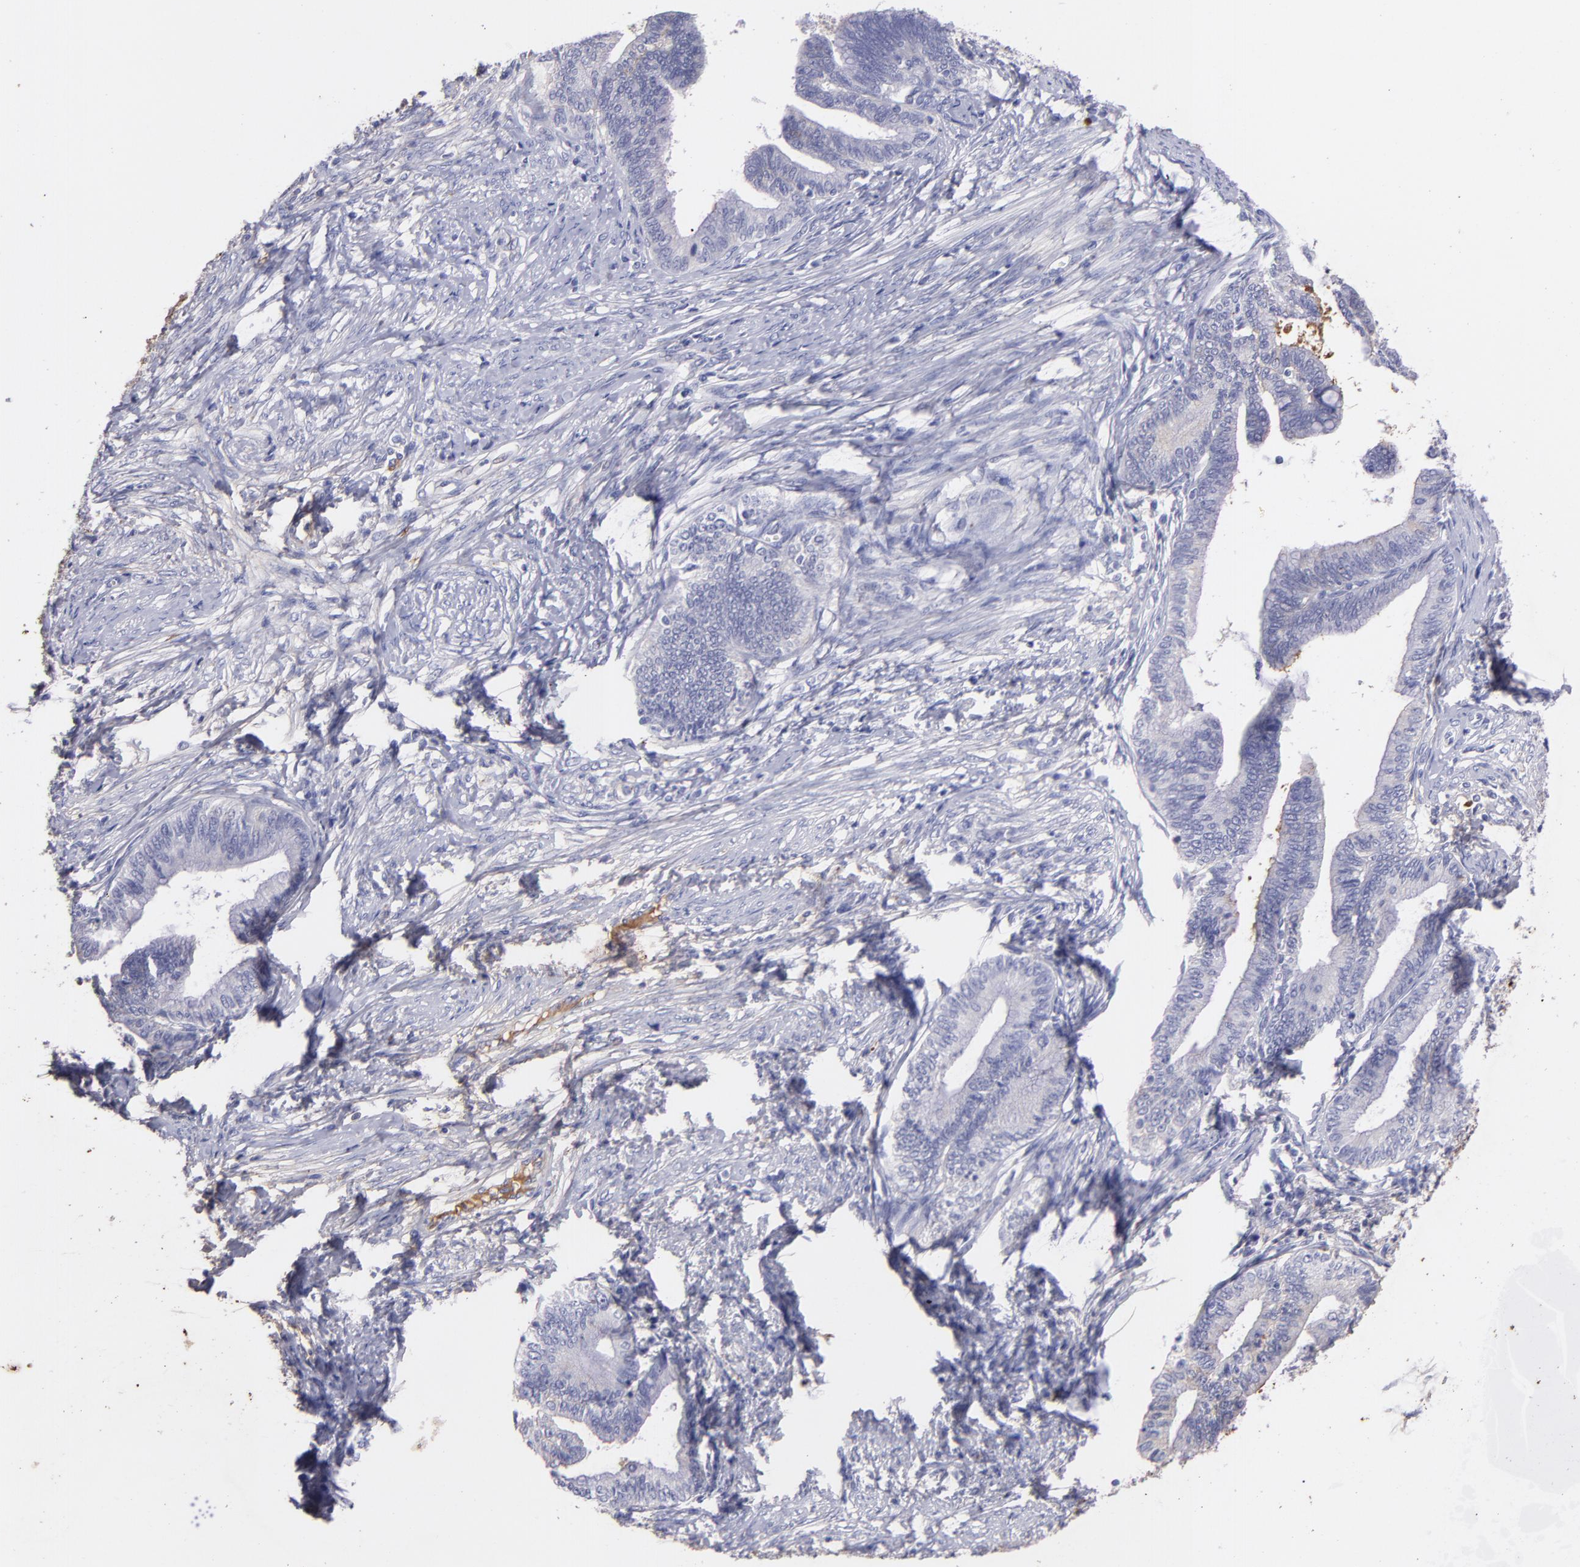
{"staining": {"intensity": "negative", "quantity": "none", "location": "none"}, "tissue": "cervical cancer", "cell_type": "Tumor cells", "image_type": "cancer", "snomed": [{"axis": "morphology", "description": "Adenocarcinoma, NOS"}, {"axis": "topography", "description": "Cervix"}], "caption": "A micrograph of cervical adenocarcinoma stained for a protein displays no brown staining in tumor cells. (DAB (3,3'-diaminobenzidine) immunohistochemistry visualized using brightfield microscopy, high magnification).", "gene": "FGB", "patient": {"sex": "female", "age": 36}}